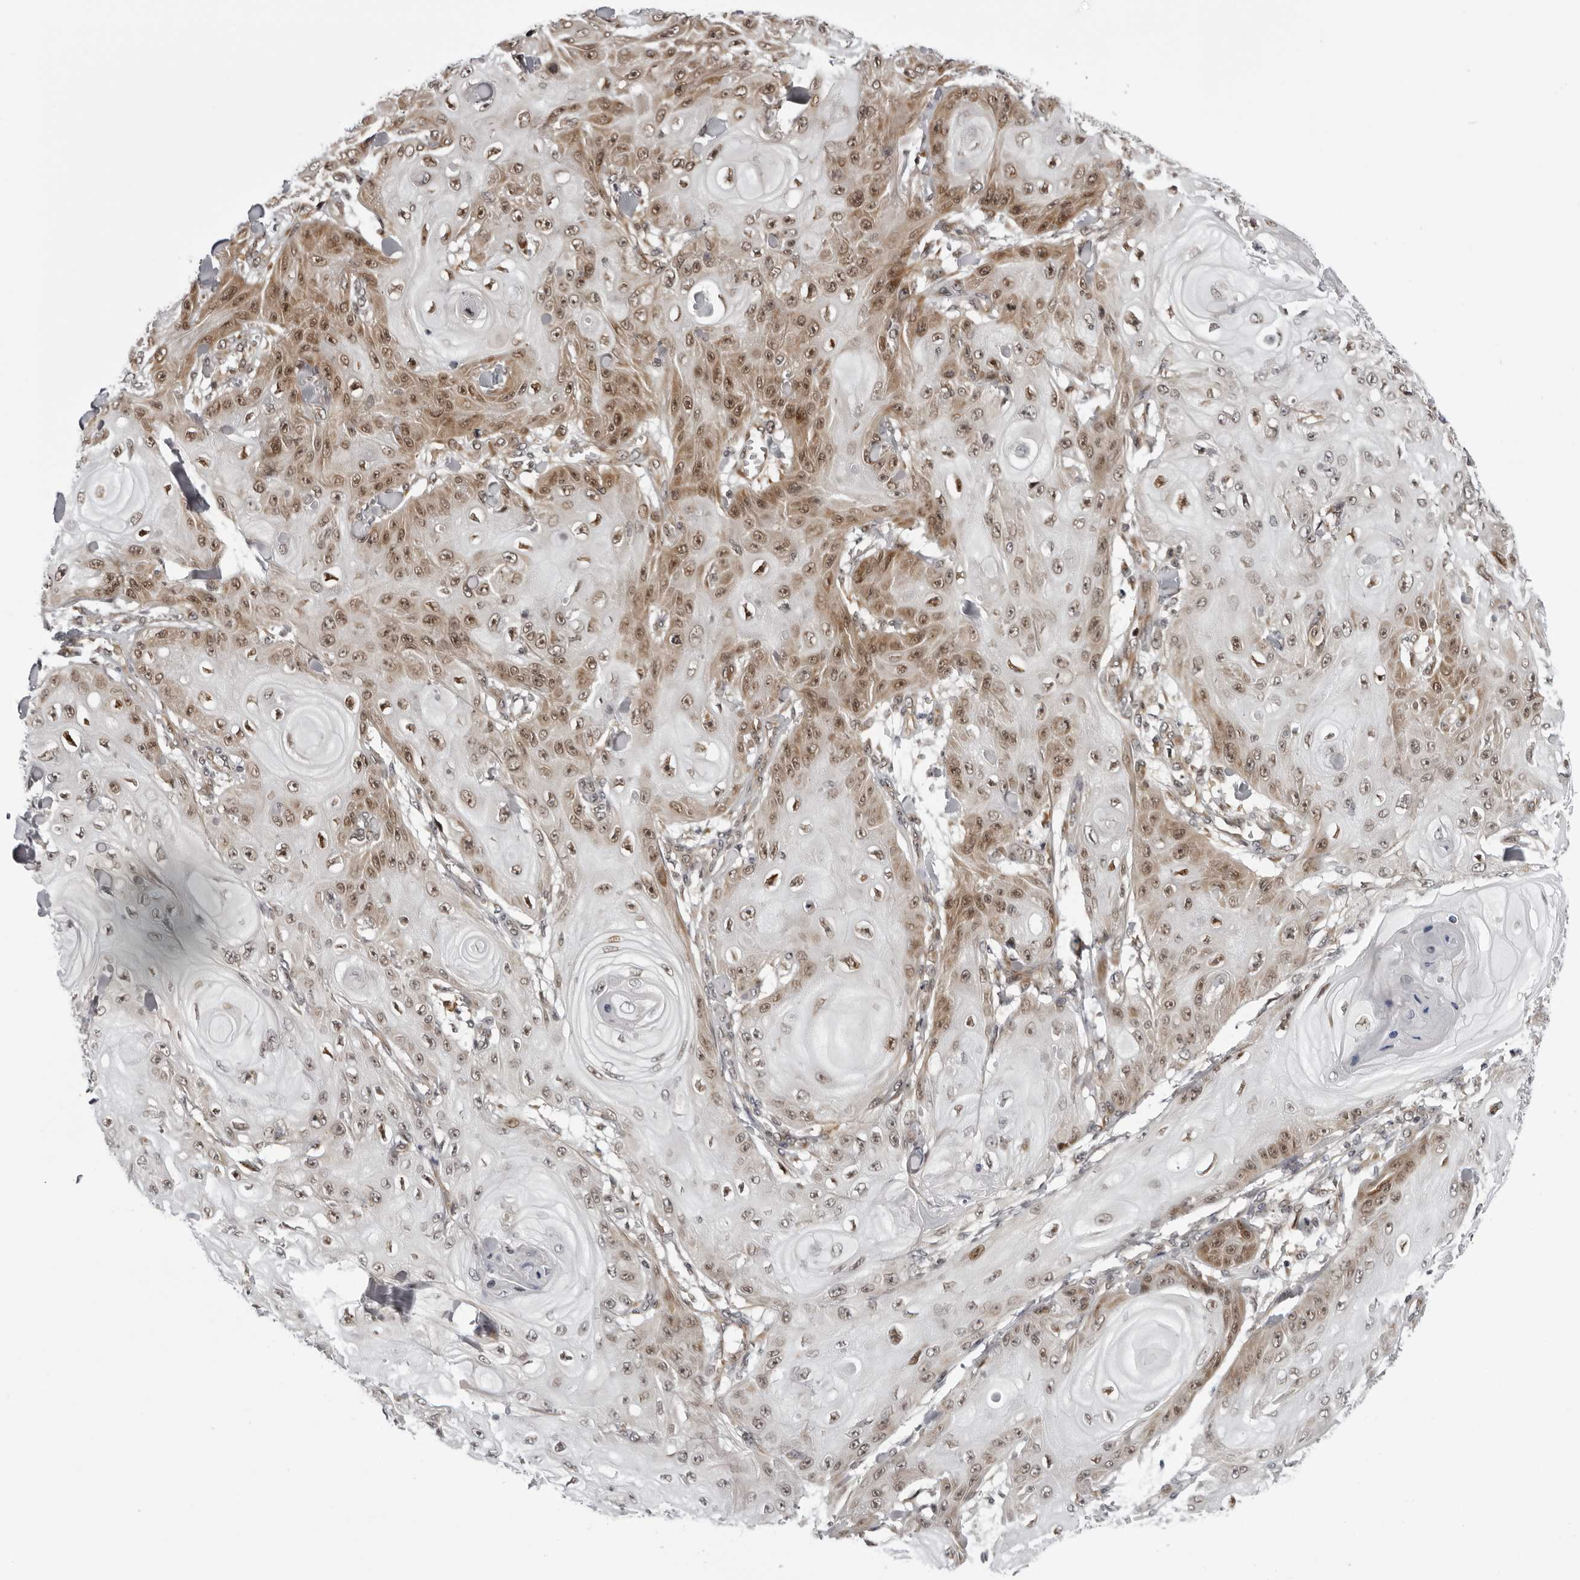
{"staining": {"intensity": "moderate", "quantity": "25%-75%", "location": "cytoplasmic/membranous,nuclear"}, "tissue": "skin cancer", "cell_type": "Tumor cells", "image_type": "cancer", "snomed": [{"axis": "morphology", "description": "Squamous cell carcinoma, NOS"}, {"axis": "topography", "description": "Skin"}], "caption": "An immunohistochemistry (IHC) histopathology image of tumor tissue is shown. Protein staining in brown labels moderate cytoplasmic/membranous and nuclear positivity in skin squamous cell carcinoma within tumor cells.", "gene": "GCSAML", "patient": {"sex": "male", "age": 74}}